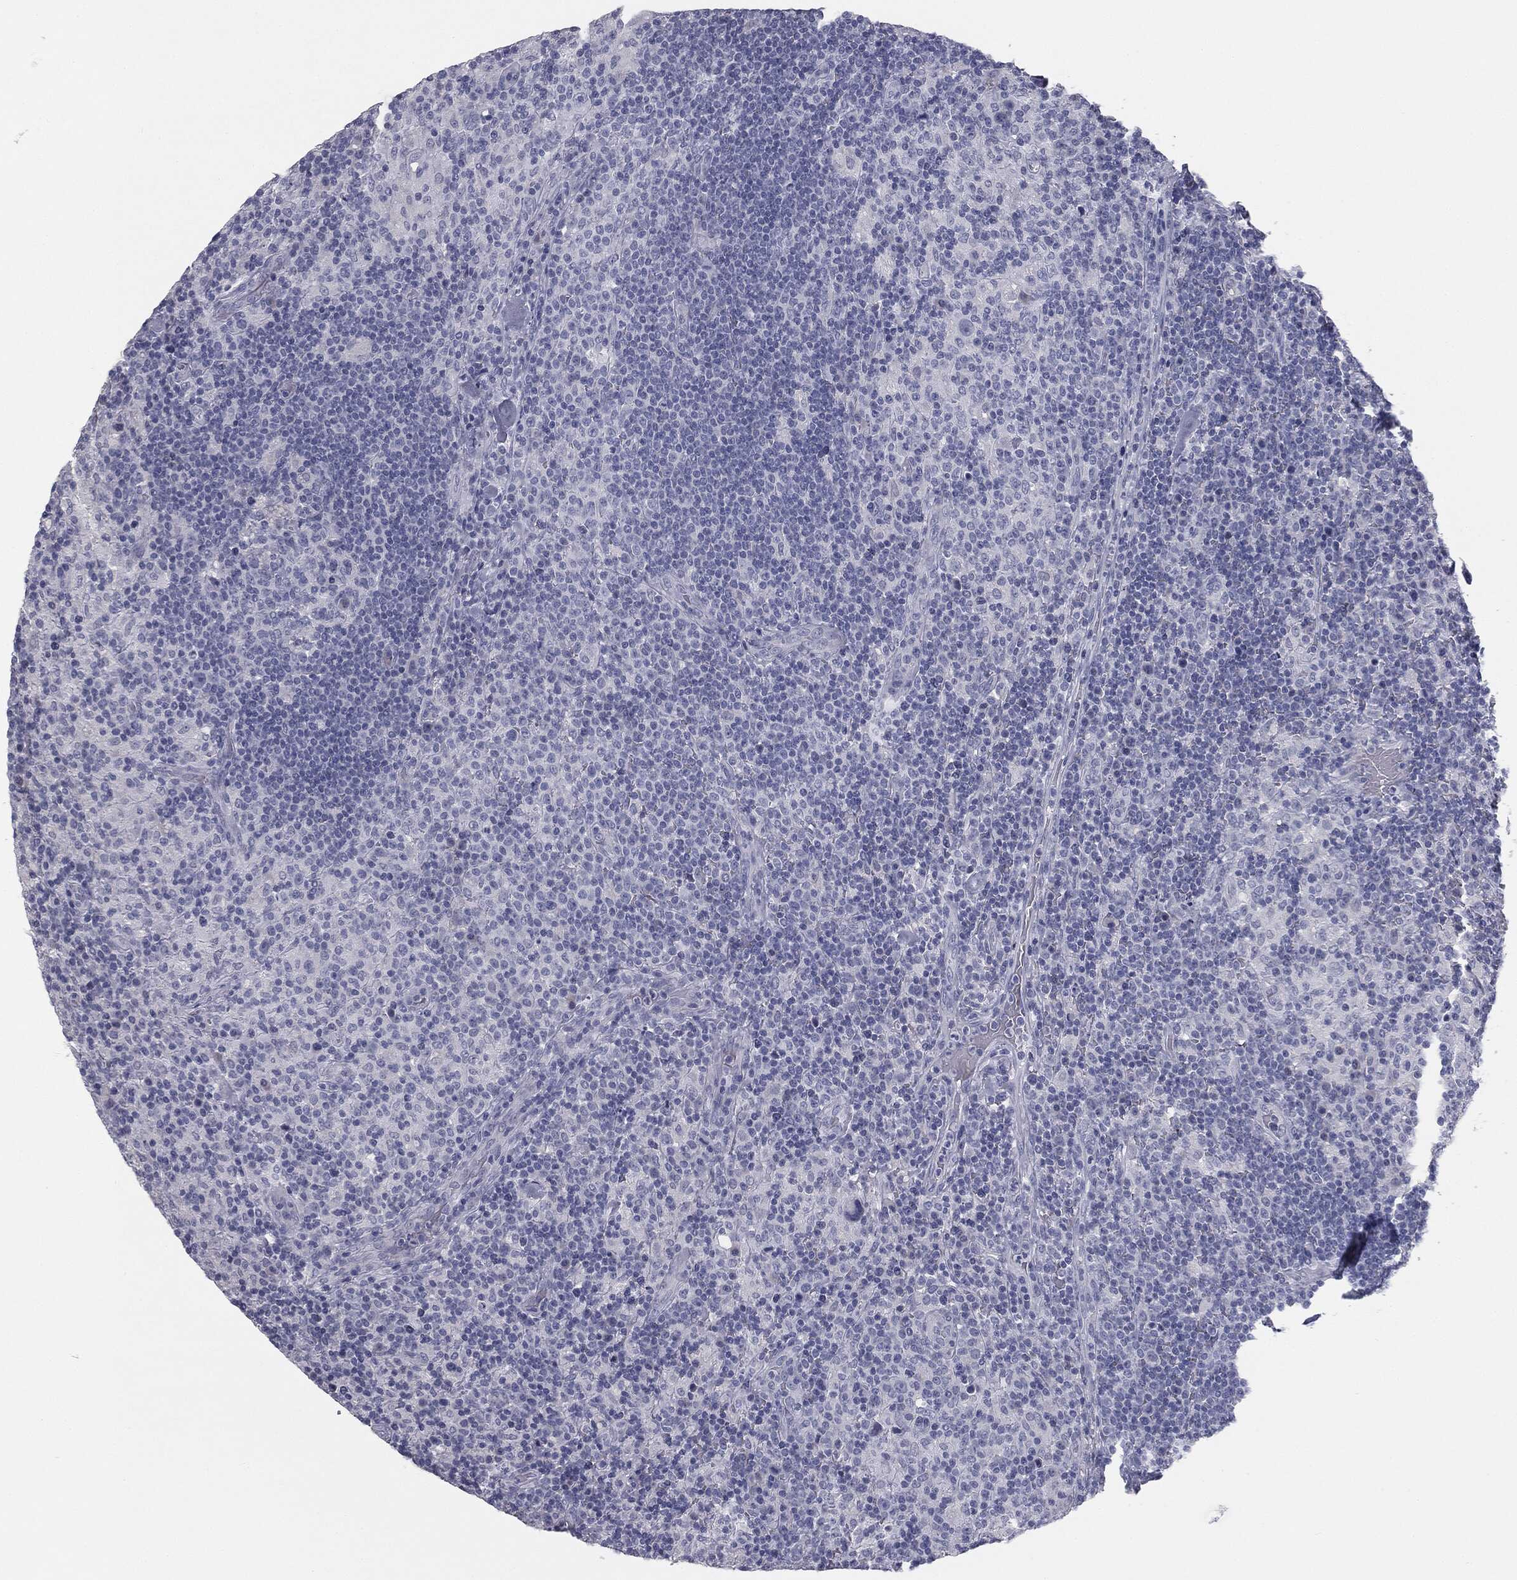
{"staining": {"intensity": "negative", "quantity": "none", "location": "none"}, "tissue": "lymphoma", "cell_type": "Tumor cells", "image_type": "cancer", "snomed": [{"axis": "morphology", "description": "Hodgkin's disease, NOS"}, {"axis": "topography", "description": "Lymph node"}], "caption": "There is no significant staining in tumor cells of lymphoma.", "gene": "MUC5AC", "patient": {"sex": "male", "age": 70}}